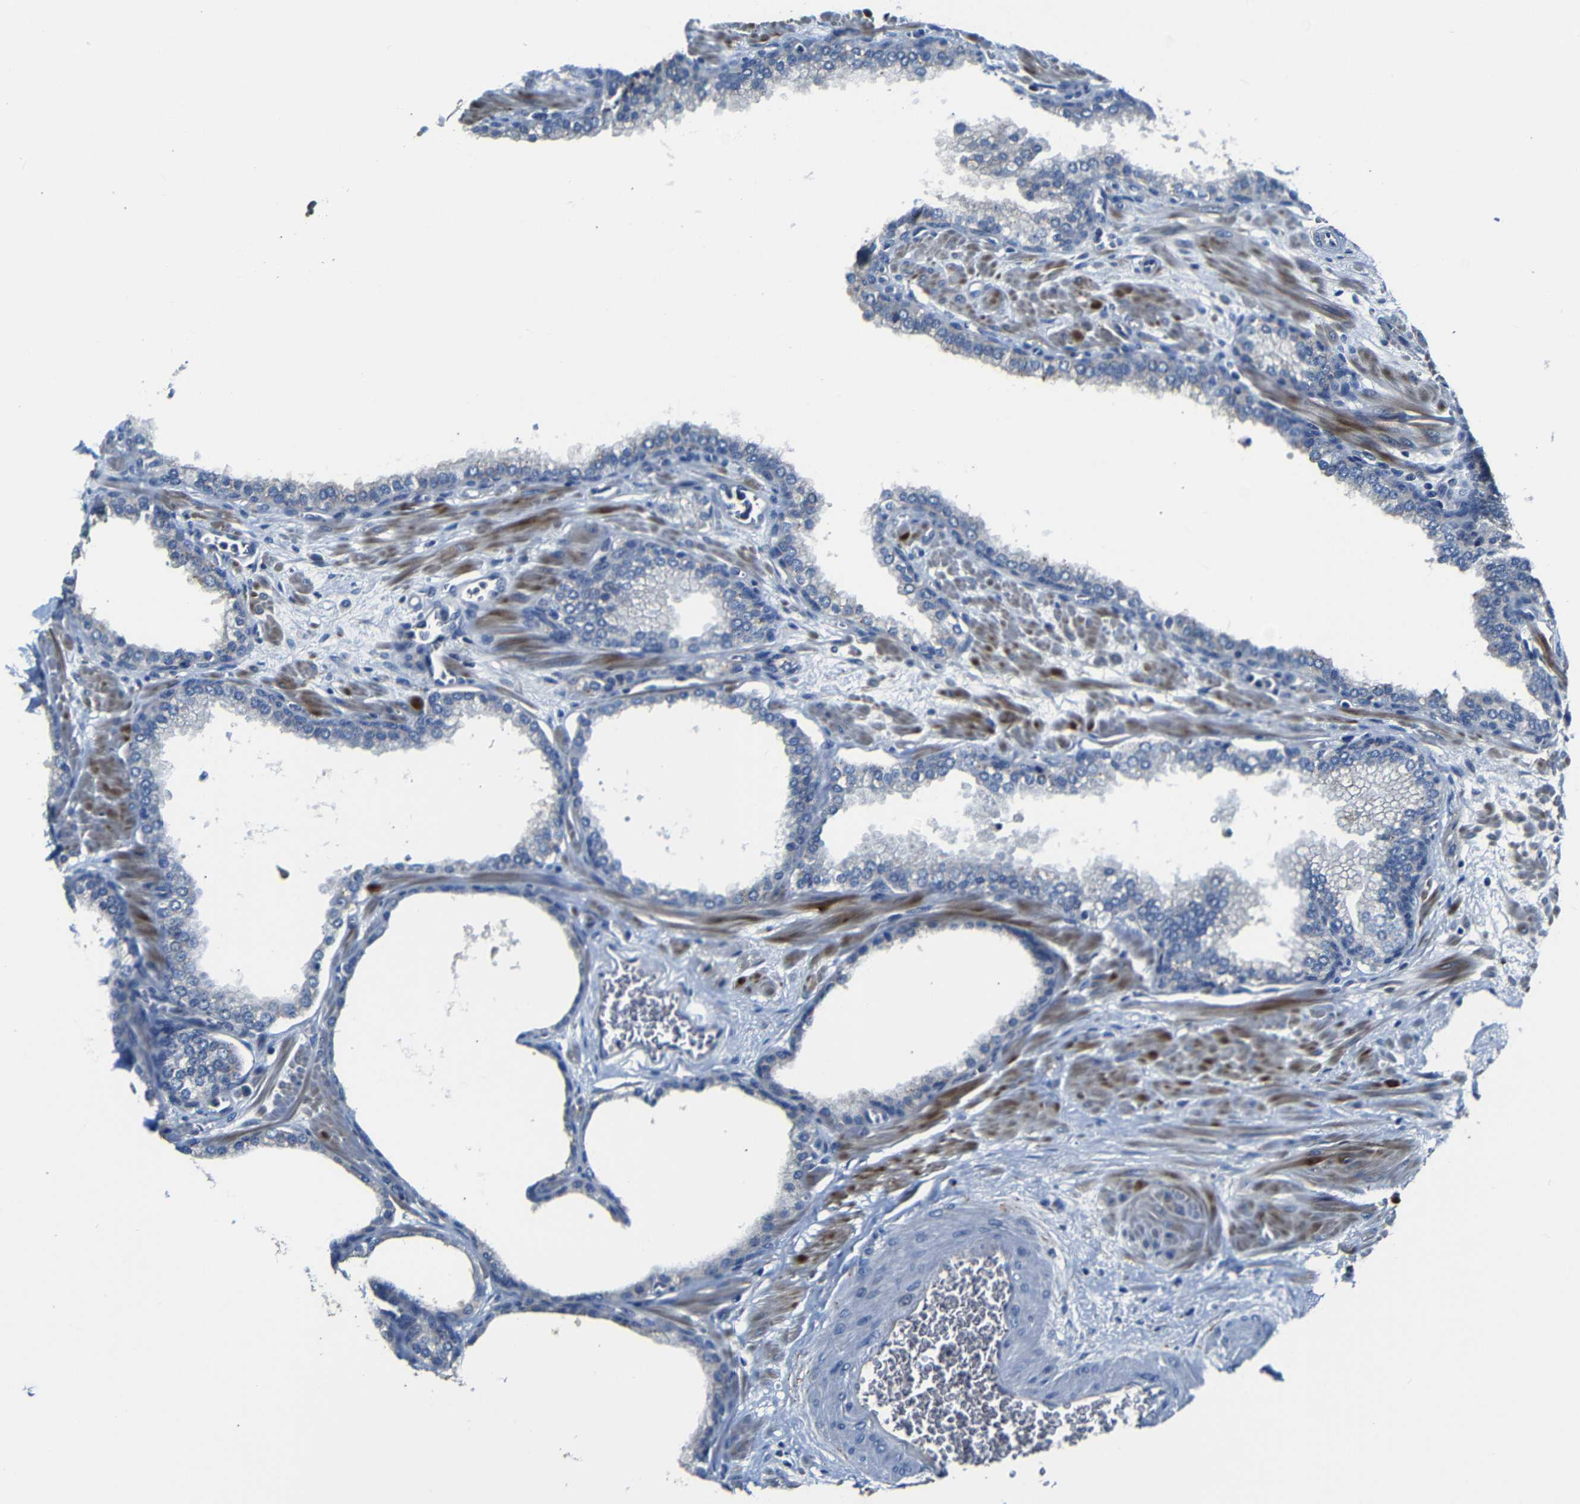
{"staining": {"intensity": "moderate", "quantity": "<25%", "location": "cytoplasmic/membranous"}, "tissue": "prostate", "cell_type": "Glandular cells", "image_type": "normal", "snomed": [{"axis": "morphology", "description": "Normal tissue, NOS"}, {"axis": "morphology", "description": "Urothelial carcinoma, Low grade"}, {"axis": "topography", "description": "Urinary bladder"}, {"axis": "topography", "description": "Prostate"}], "caption": "Human prostate stained with a brown dye reveals moderate cytoplasmic/membranous positive positivity in approximately <25% of glandular cells.", "gene": "AFDN", "patient": {"sex": "male", "age": 60}}